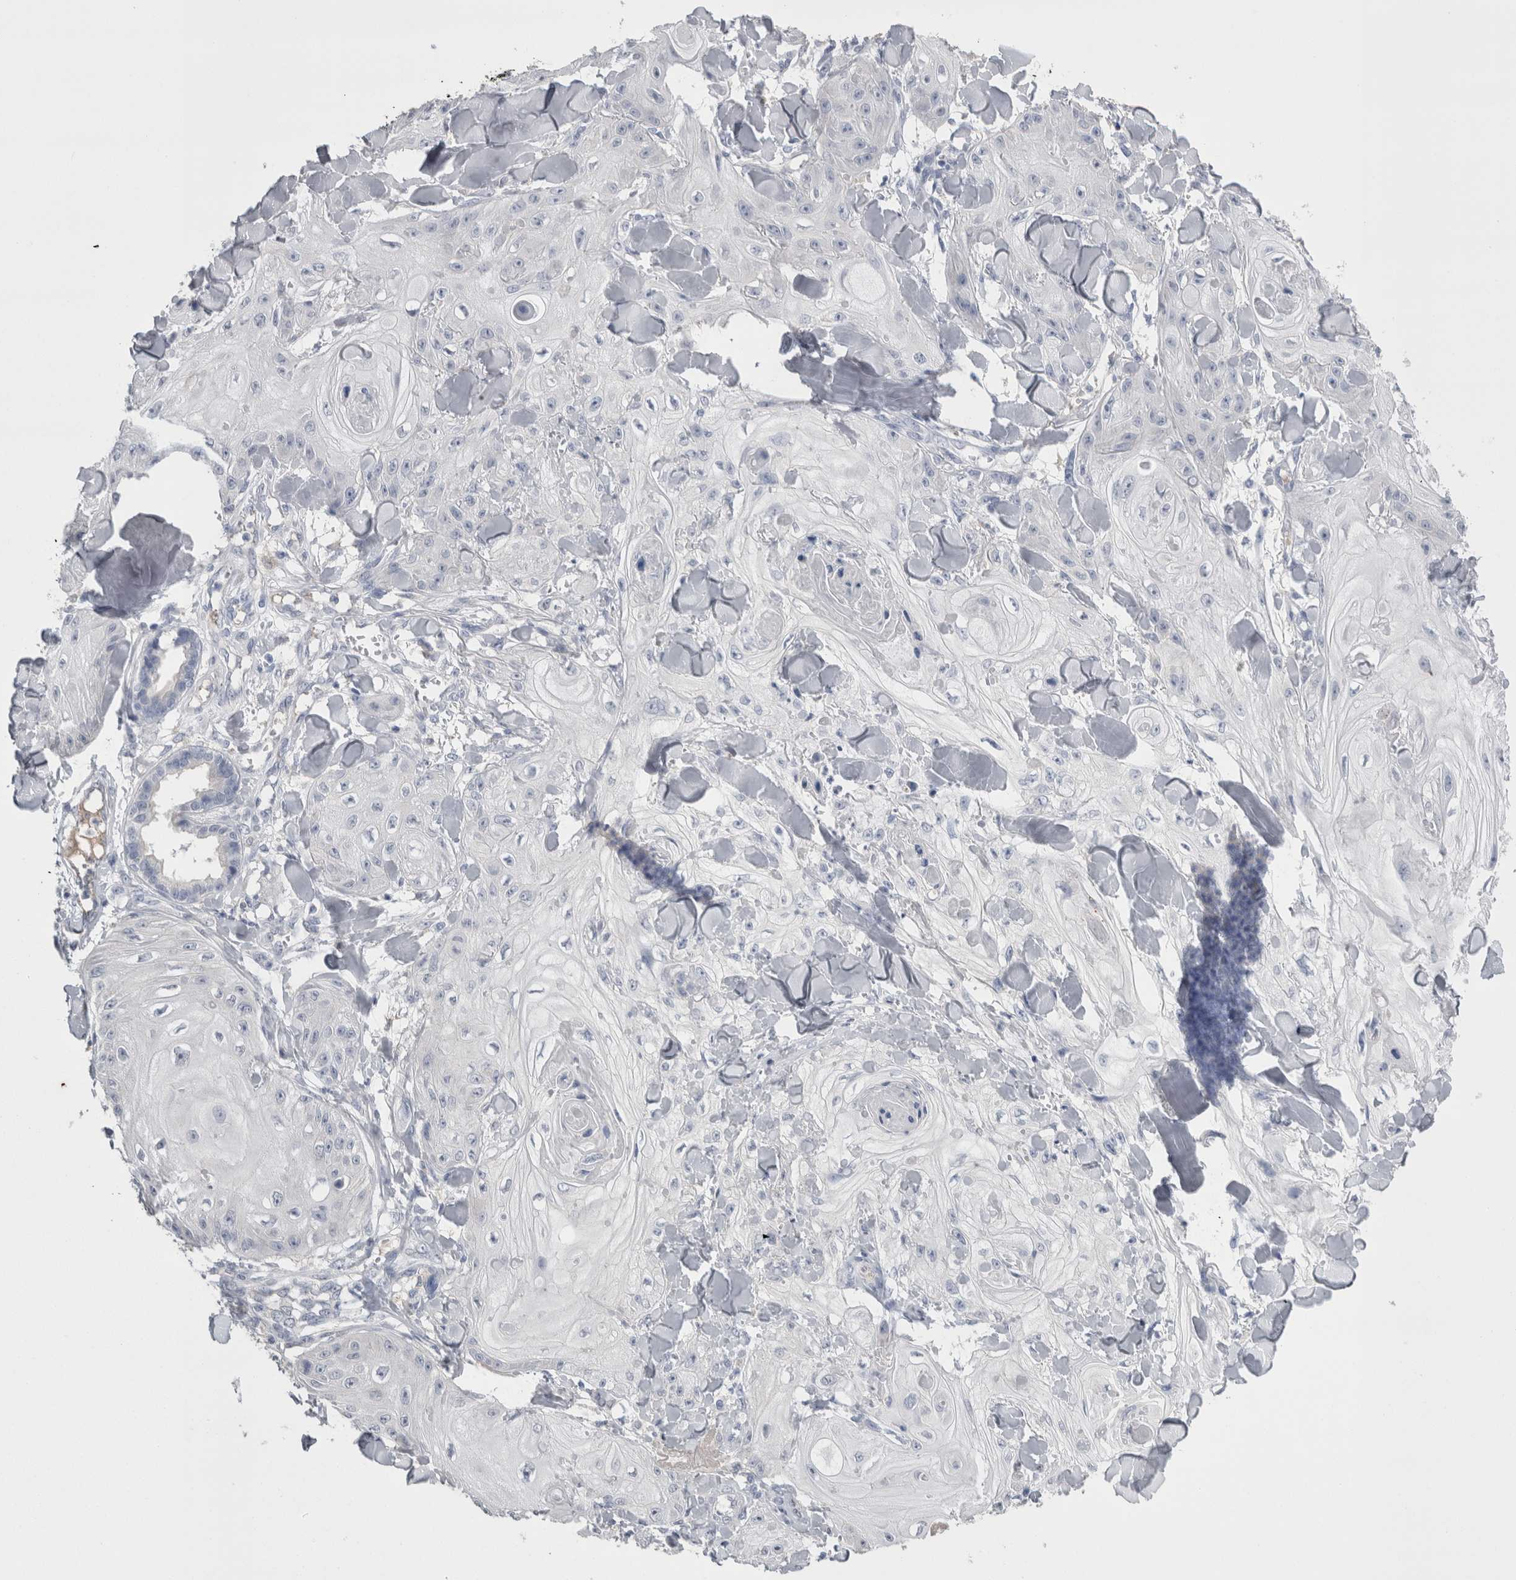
{"staining": {"intensity": "negative", "quantity": "none", "location": "none"}, "tissue": "skin cancer", "cell_type": "Tumor cells", "image_type": "cancer", "snomed": [{"axis": "morphology", "description": "Squamous cell carcinoma, NOS"}, {"axis": "topography", "description": "Skin"}], "caption": "Micrograph shows no protein positivity in tumor cells of skin cancer tissue.", "gene": "REG1A", "patient": {"sex": "male", "age": 74}}